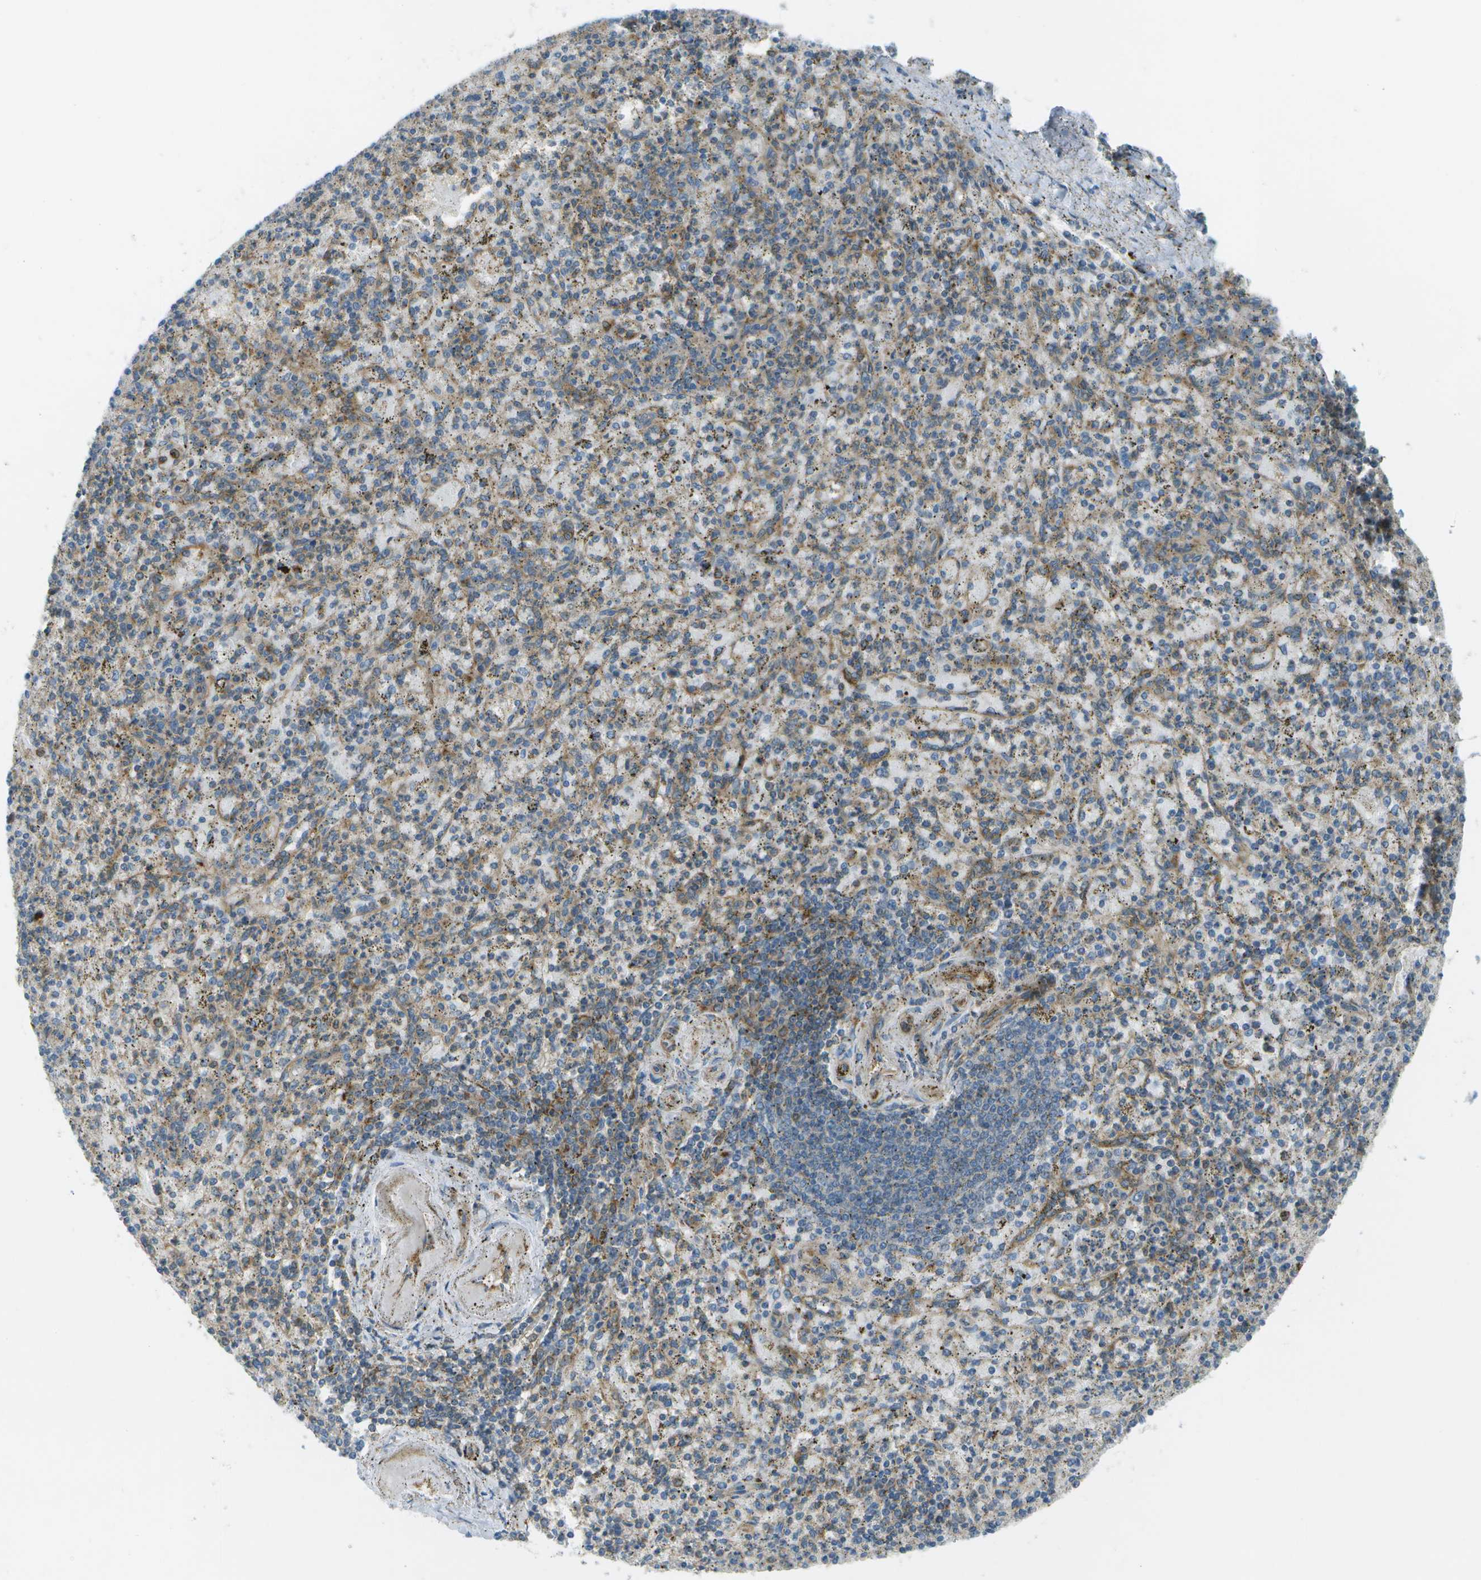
{"staining": {"intensity": "moderate", "quantity": "<25%", "location": "cytoplasmic/membranous"}, "tissue": "spleen", "cell_type": "Cells in red pulp", "image_type": "normal", "snomed": [{"axis": "morphology", "description": "Normal tissue, NOS"}, {"axis": "topography", "description": "Spleen"}], "caption": "Normal spleen demonstrates moderate cytoplasmic/membranous staining in about <25% of cells in red pulp, visualized by immunohistochemistry. The staining is performed using DAB brown chromogen to label protein expression. The nuclei are counter-stained blue using hematoxylin.", "gene": "WNK2", "patient": {"sex": "male", "age": 72}}